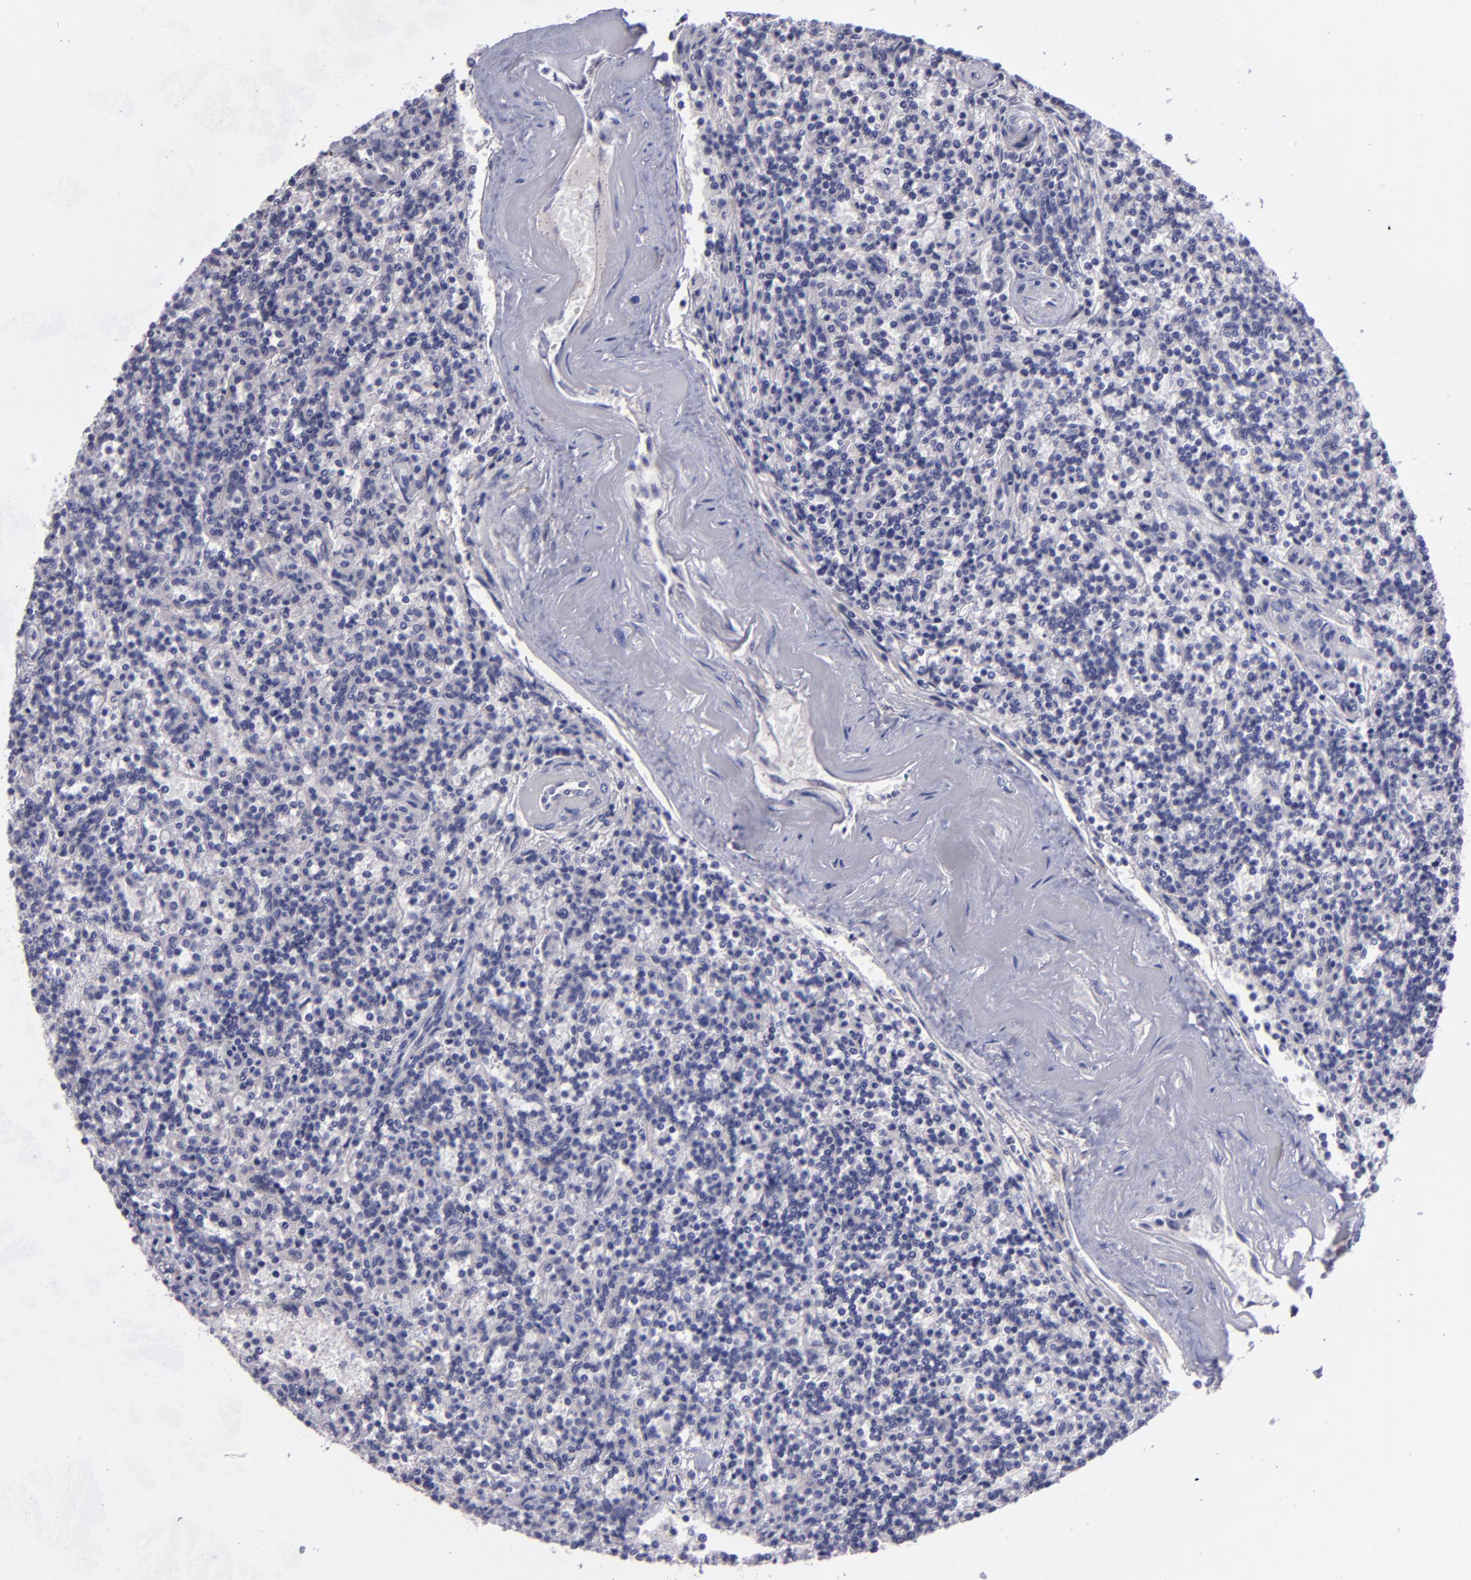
{"staining": {"intensity": "negative", "quantity": "none", "location": "none"}, "tissue": "lymphoma", "cell_type": "Tumor cells", "image_type": "cancer", "snomed": [{"axis": "morphology", "description": "Malignant lymphoma, non-Hodgkin's type, Low grade"}, {"axis": "topography", "description": "Spleen"}], "caption": "This is an immunohistochemistry histopathology image of low-grade malignant lymphoma, non-Hodgkin's type. There is no staining in tumor cells.", "gene": "MASP1", "patient": {"sex": "male", "age": 73}}